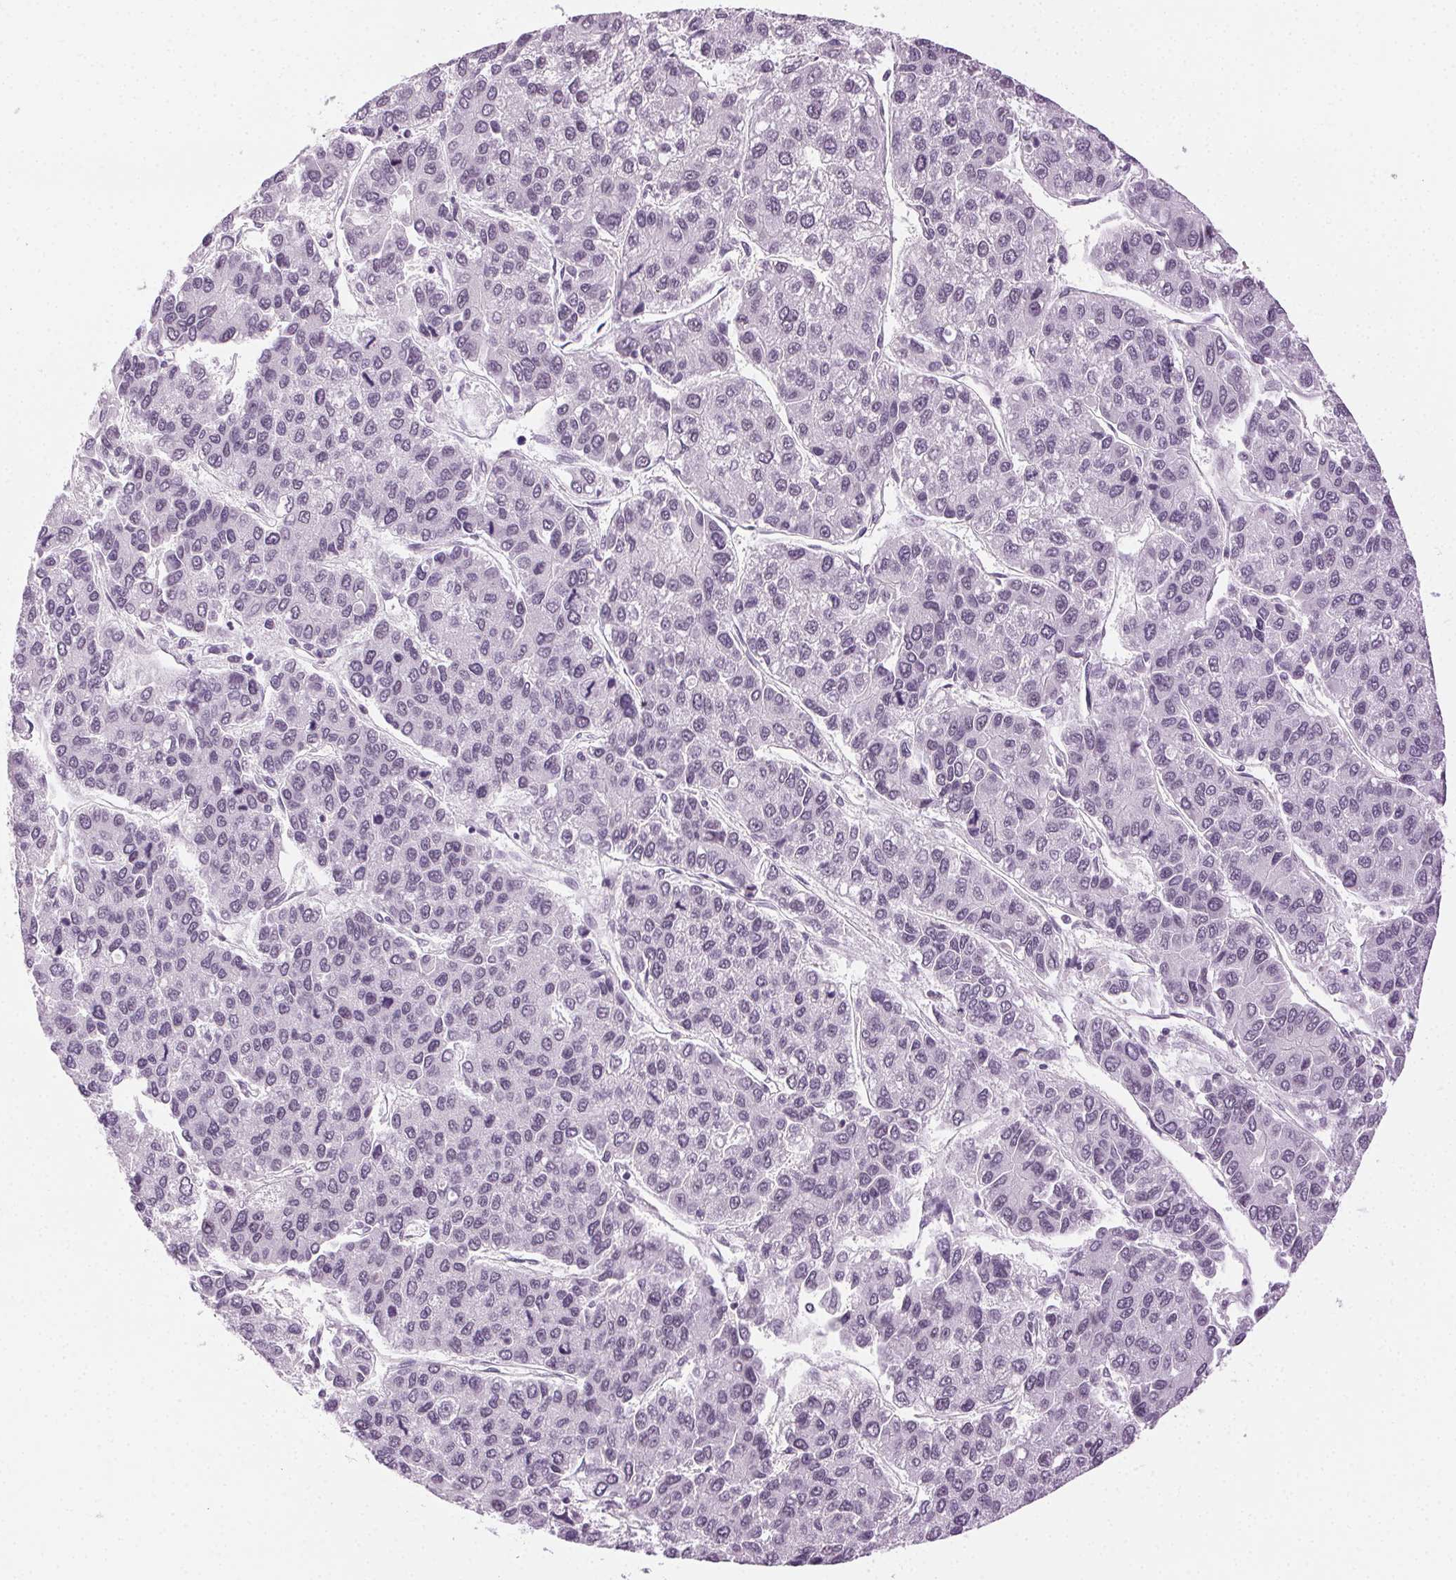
{"staining": {"intensity": "negative", "quantity": "none", "location": "none"}, "tissue": "liver cancer", "cell_type": "Tumor cells", "image_type": "cancer", "snomed": [{"axis": "morphology", "description": "Carcinoma, Hepatocellular, NOS"}, {"axis": "topography", "description": "Liver"}], "caption": "Tumor cells show no significant protein expression in liver cancer (hepatocellular carcinoma).", "gene": "AIF1L", "patient": {"sex": "female", "age": 66}}